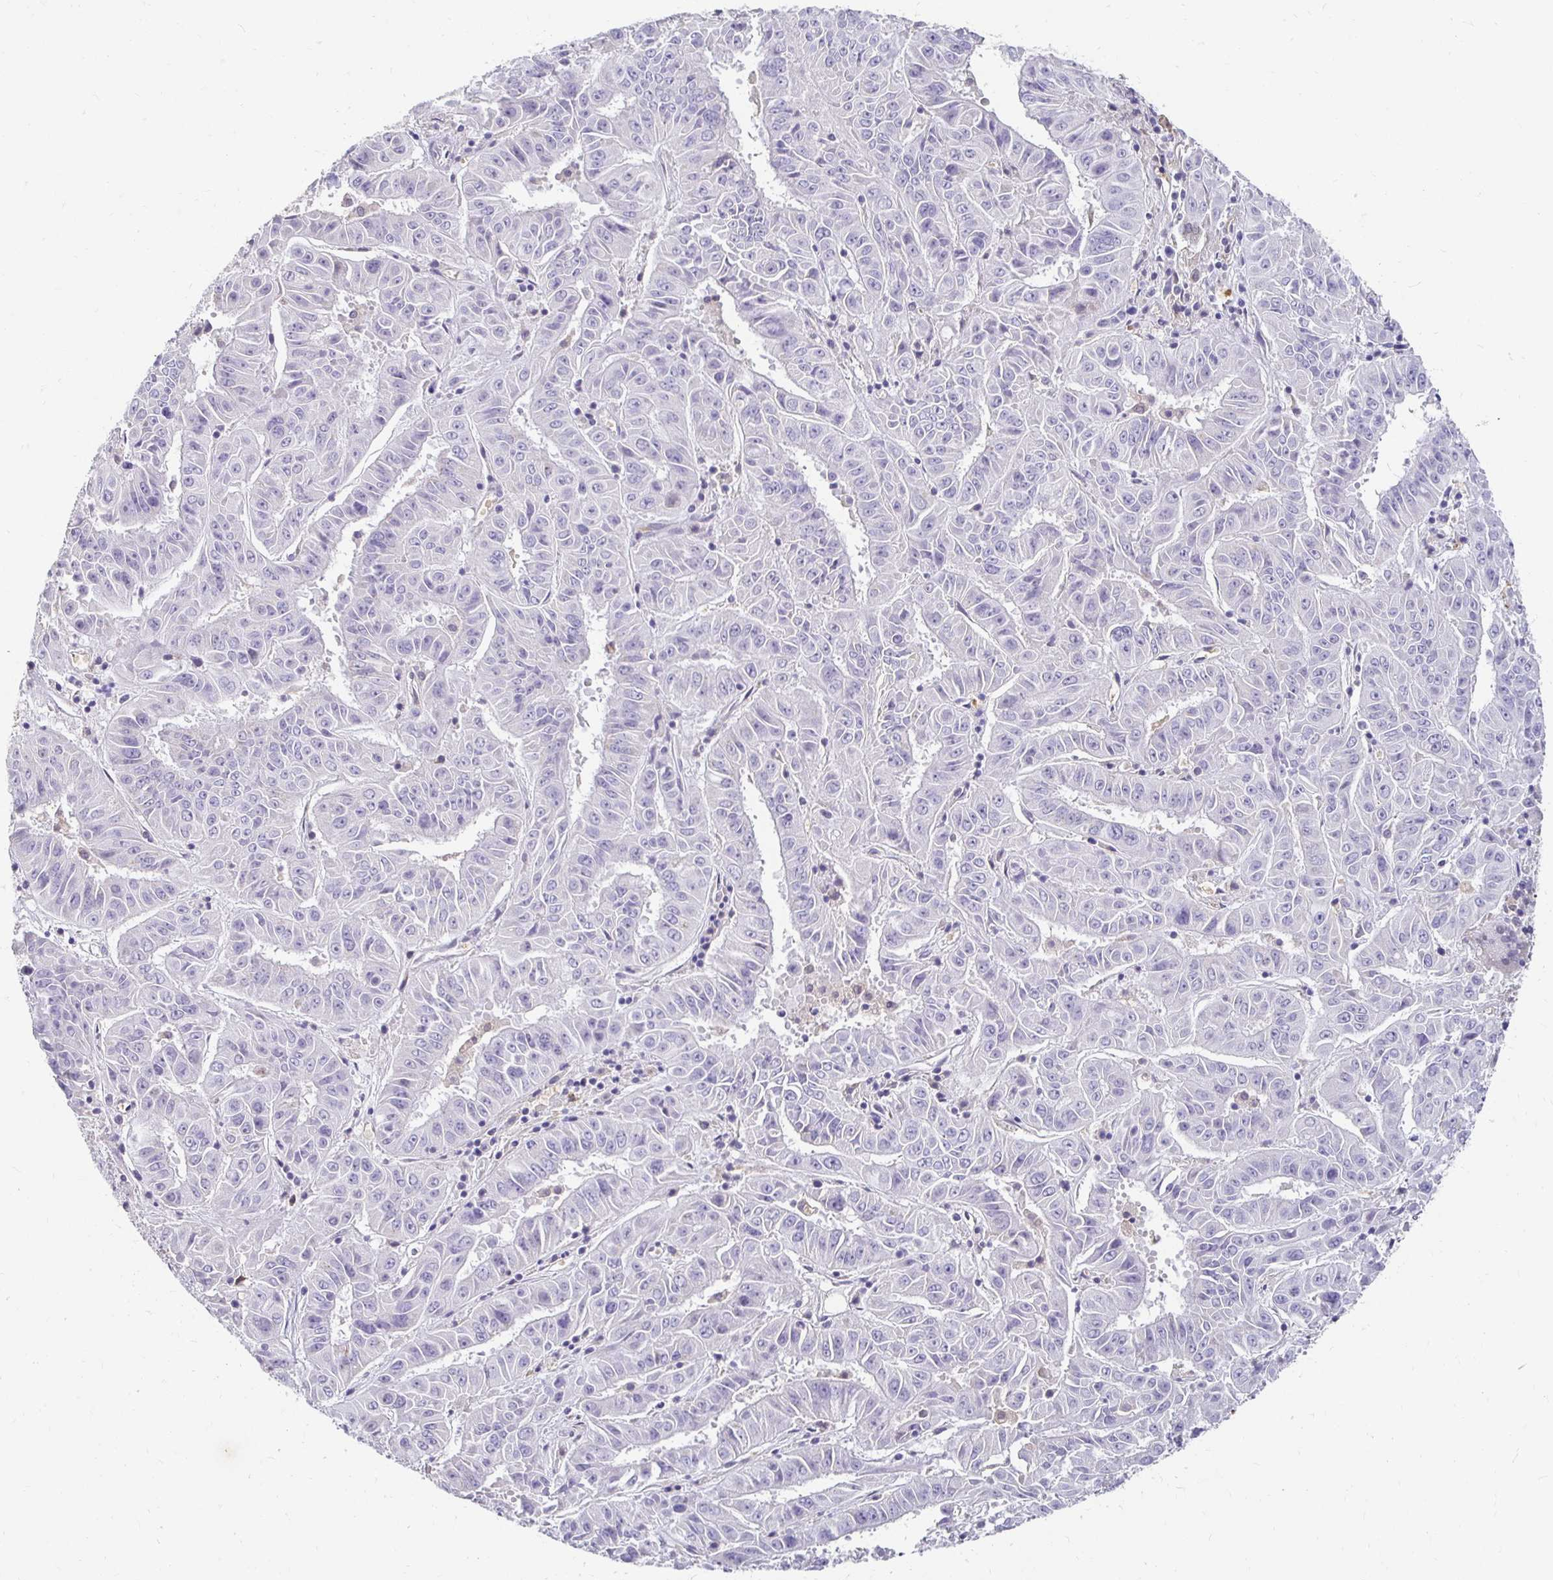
{"staining": {"intensity": "negative", "quantity": "none", "location": "none"}, "tissue": "pancreatic cancer", "cell_type": "Tumor cells", "image_type": "cancer", "snomed": [{"axis": "morphology", "description": "Adenocarcinoma, NOS"}, {"axis": "topography", "description": "Pancreas"}], "caption": "DAB immunohistochemical staining of human pancreatic adenocarcinoma demonstrates no significant expression in tumor cells. The staining was performed using DAB to visualize the protein expression in brown, while the nuclei were stained in blue with hematoxylin (Magnification: 20x).", "gene": "GK2", "patient": {"sex": "male", "age": 63}}